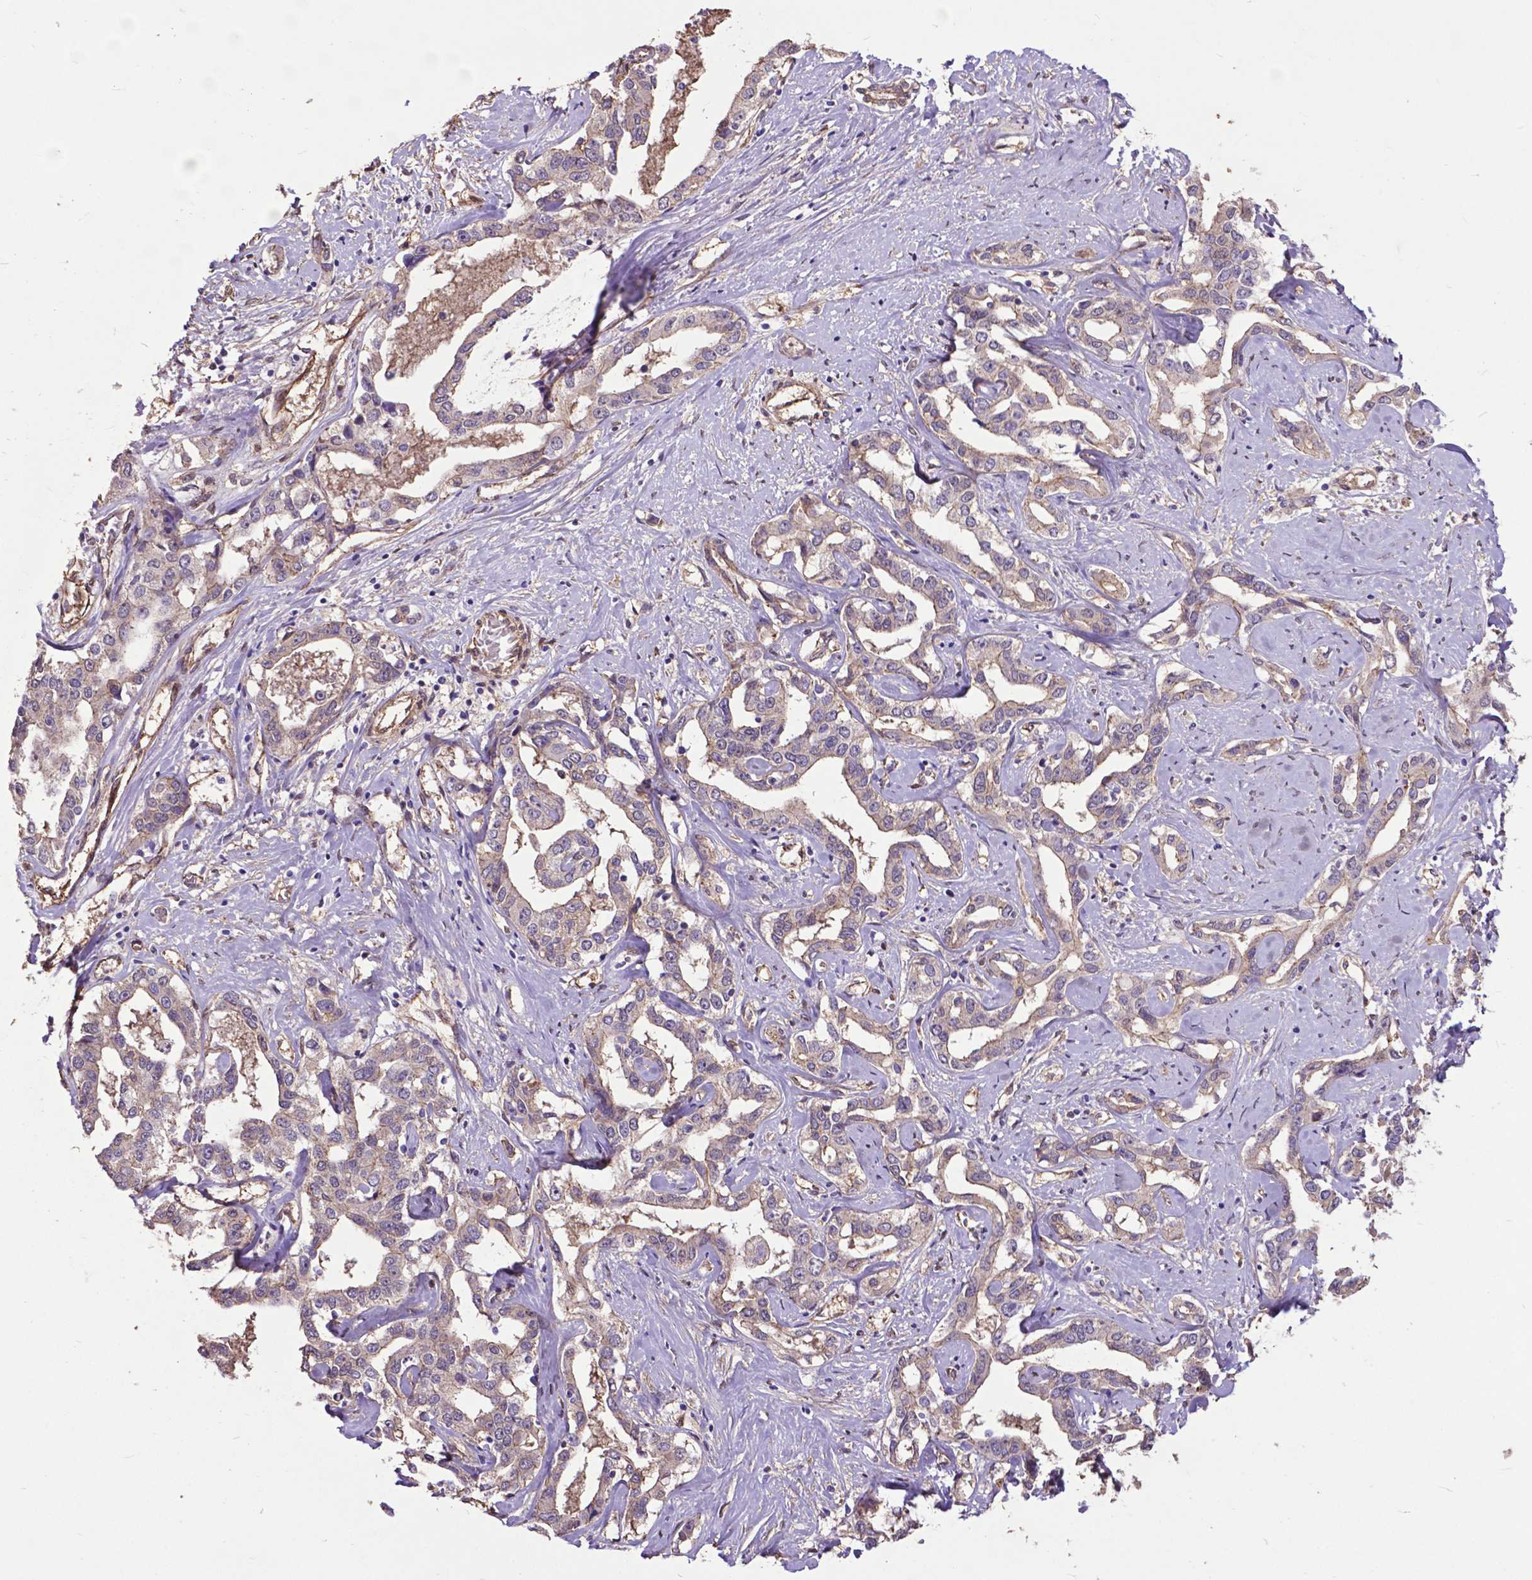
{"staining": {"intensity": "weak", "quantity": "<25%", "location": "cytoplasmic/membranous"}, "tissue": "liver cancer", "cell_type": "Tumor cells", "image_type": "cancer", "snomed": [{"axis": "morphology", "description": "Cholangiocarcinoma"}, {"axis": "topography", "description": "Liver"}], "caption": "Liver cholangiocarcinoma stained for a protein using IHC displays no staining tumor cells.", "gene": "PDLIM1", "patient": {"sex": "male", "age": 59}}